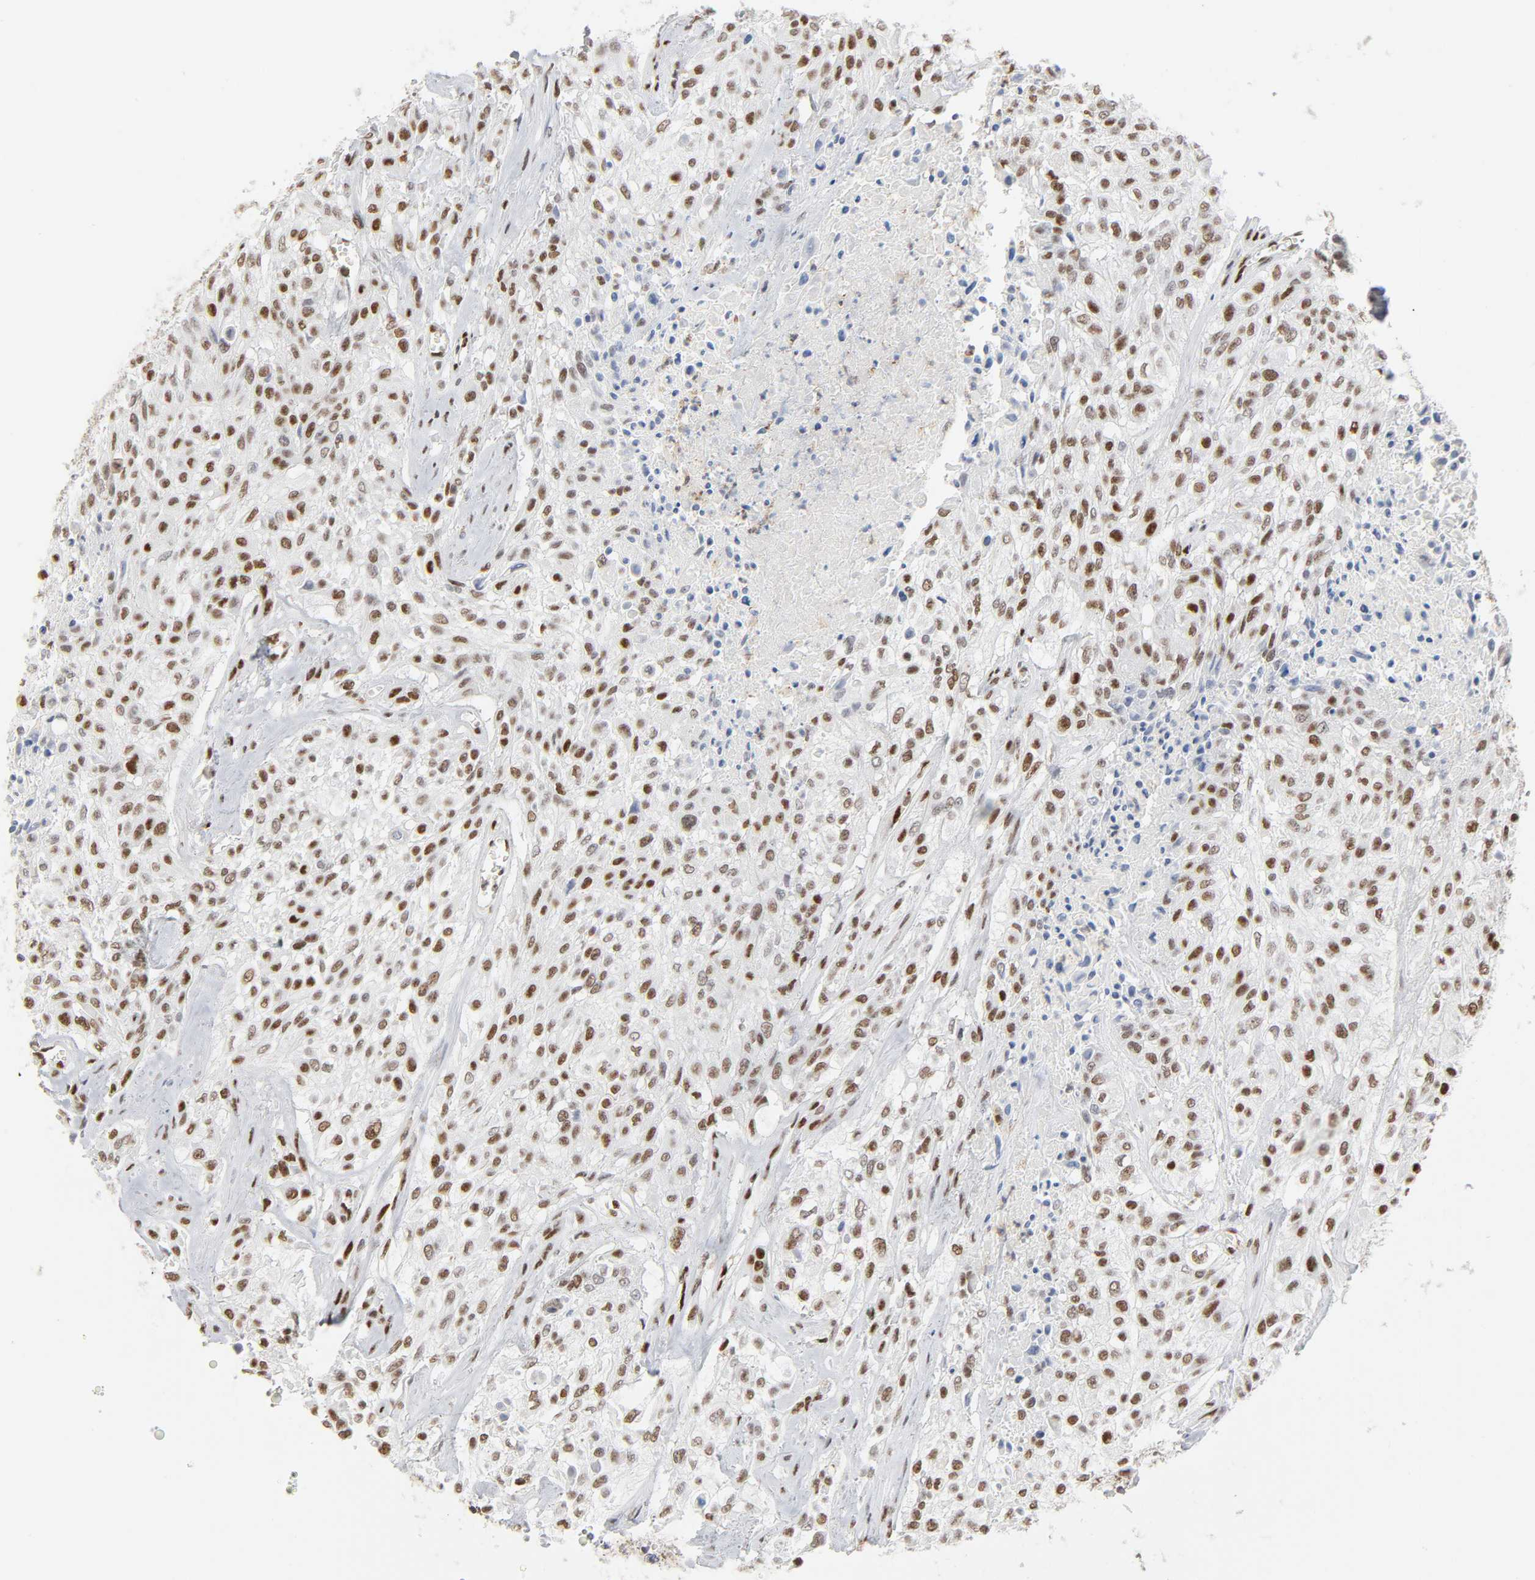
{"staining": {"intensity": "moderate", "quantity": ">75%", "location": "nuclear"}, "tissue": "urothelial cancer", "cell_type": "Tumor cells", "image_type": "cancer", "snomed": [{"axis": "morphology", "description": "Urothelial carcinoma, High grade"}, {"axis": "topography", "description": "Urinary bladder"}], "caption": "Immunohistochemistry (IHC) image of high-grade urothelial carcinoma stained for a protein (brown), which displays medium levels of moderate nuclear positivity in about >75% of tumor cells.", "gene": "WAS", "patient": {"sex": "male", "age": 57}}